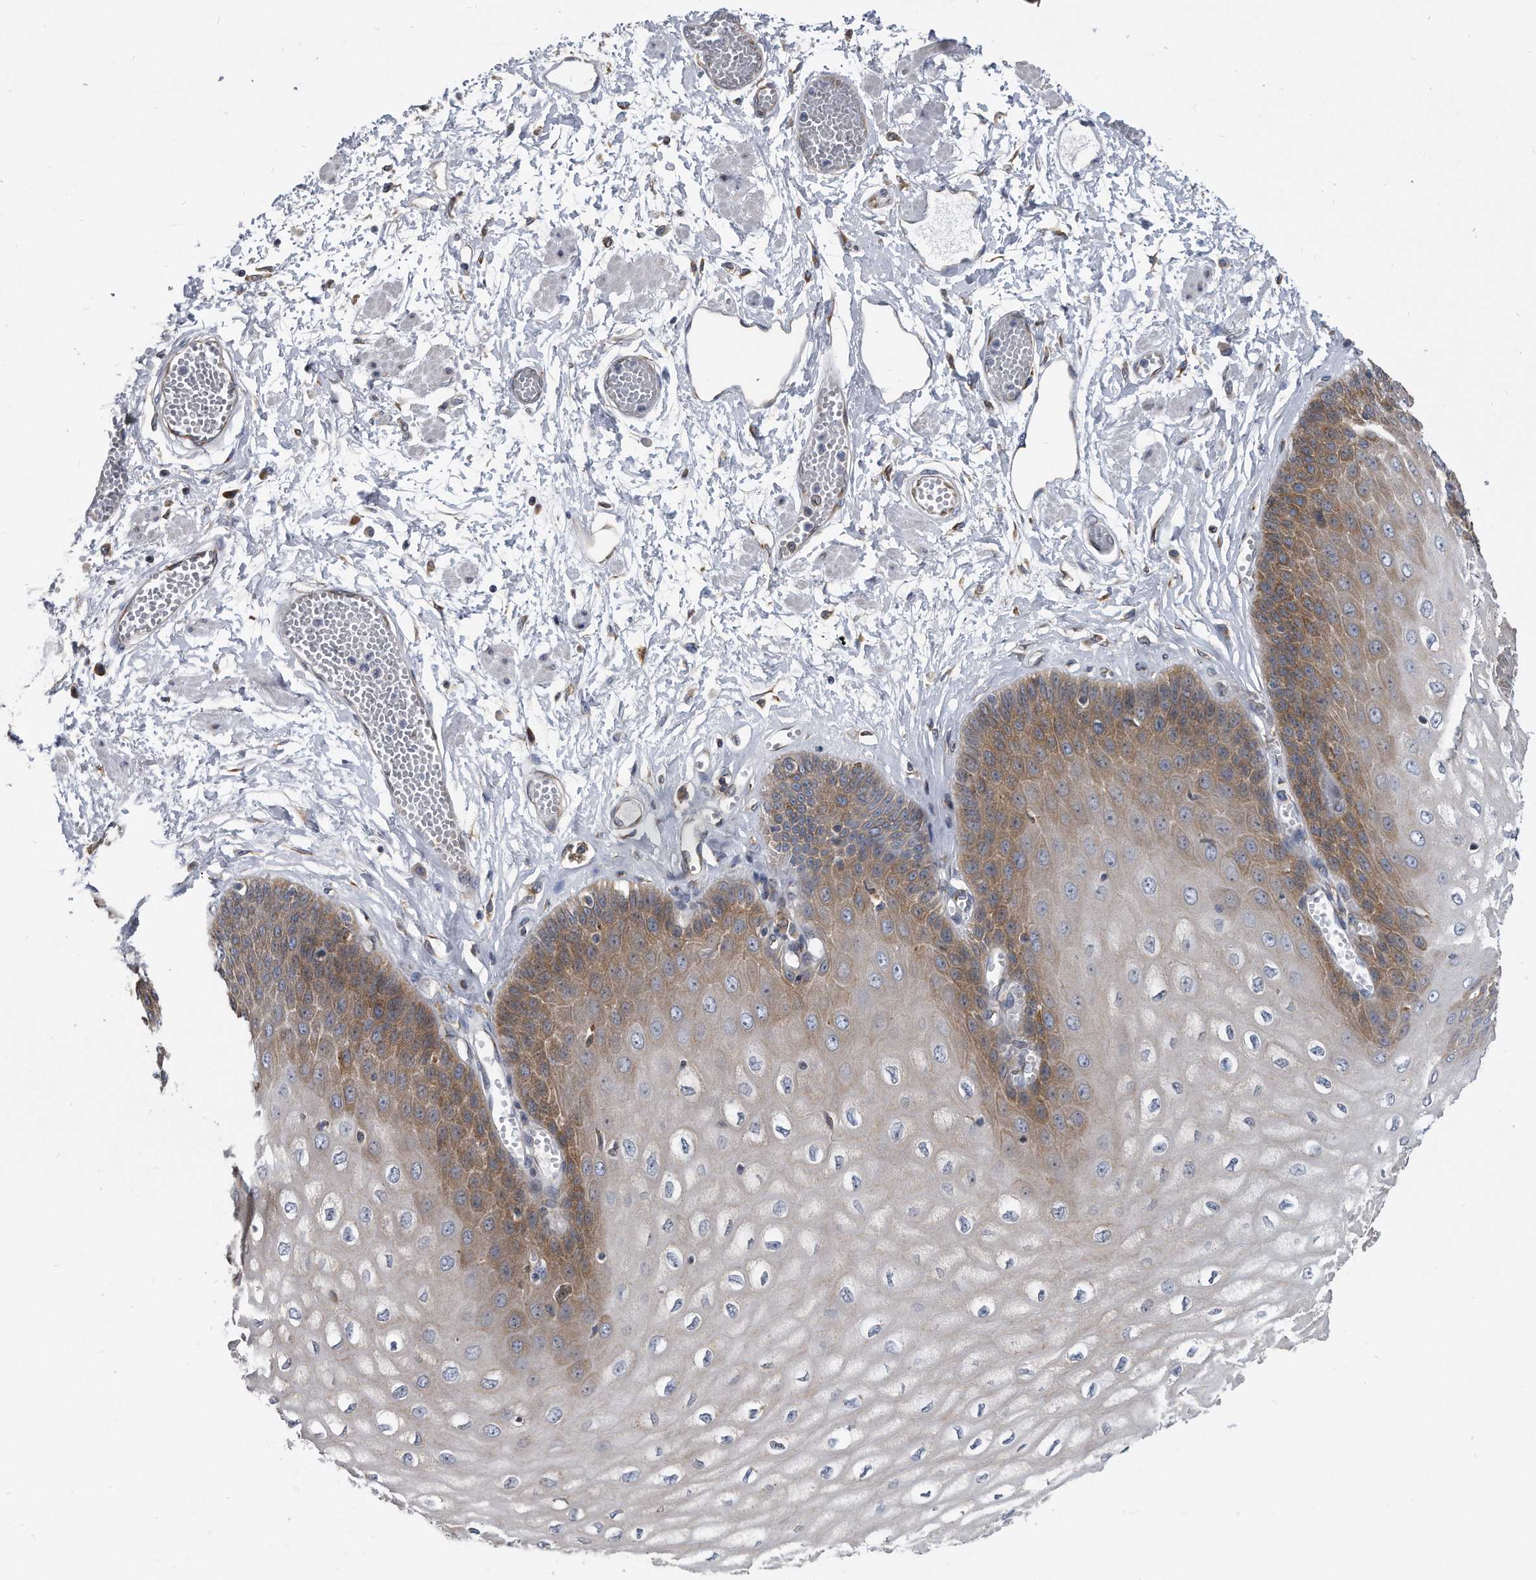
{"staining": {"intensity": "strong", "quantity": "25%-75%", "location": "cytoplasmic/membranous"}, "tissue": "esophagus", "cell_type": "Squamous epithelial cells", "image_type": "normal", "snomed": [{"axis": "morphology", "description": "Normal tissue, NOS"}, {"axis": "topography", "description": "Esophagus"}], "caption": "Squamous epithelial cells display high levels of strong cytoplasmic/membranous expression in approximately 25%-75% of cells in benign human esophagus.", "gene": "CCDC47", "patient": {"sex": "male", "age": 60}}